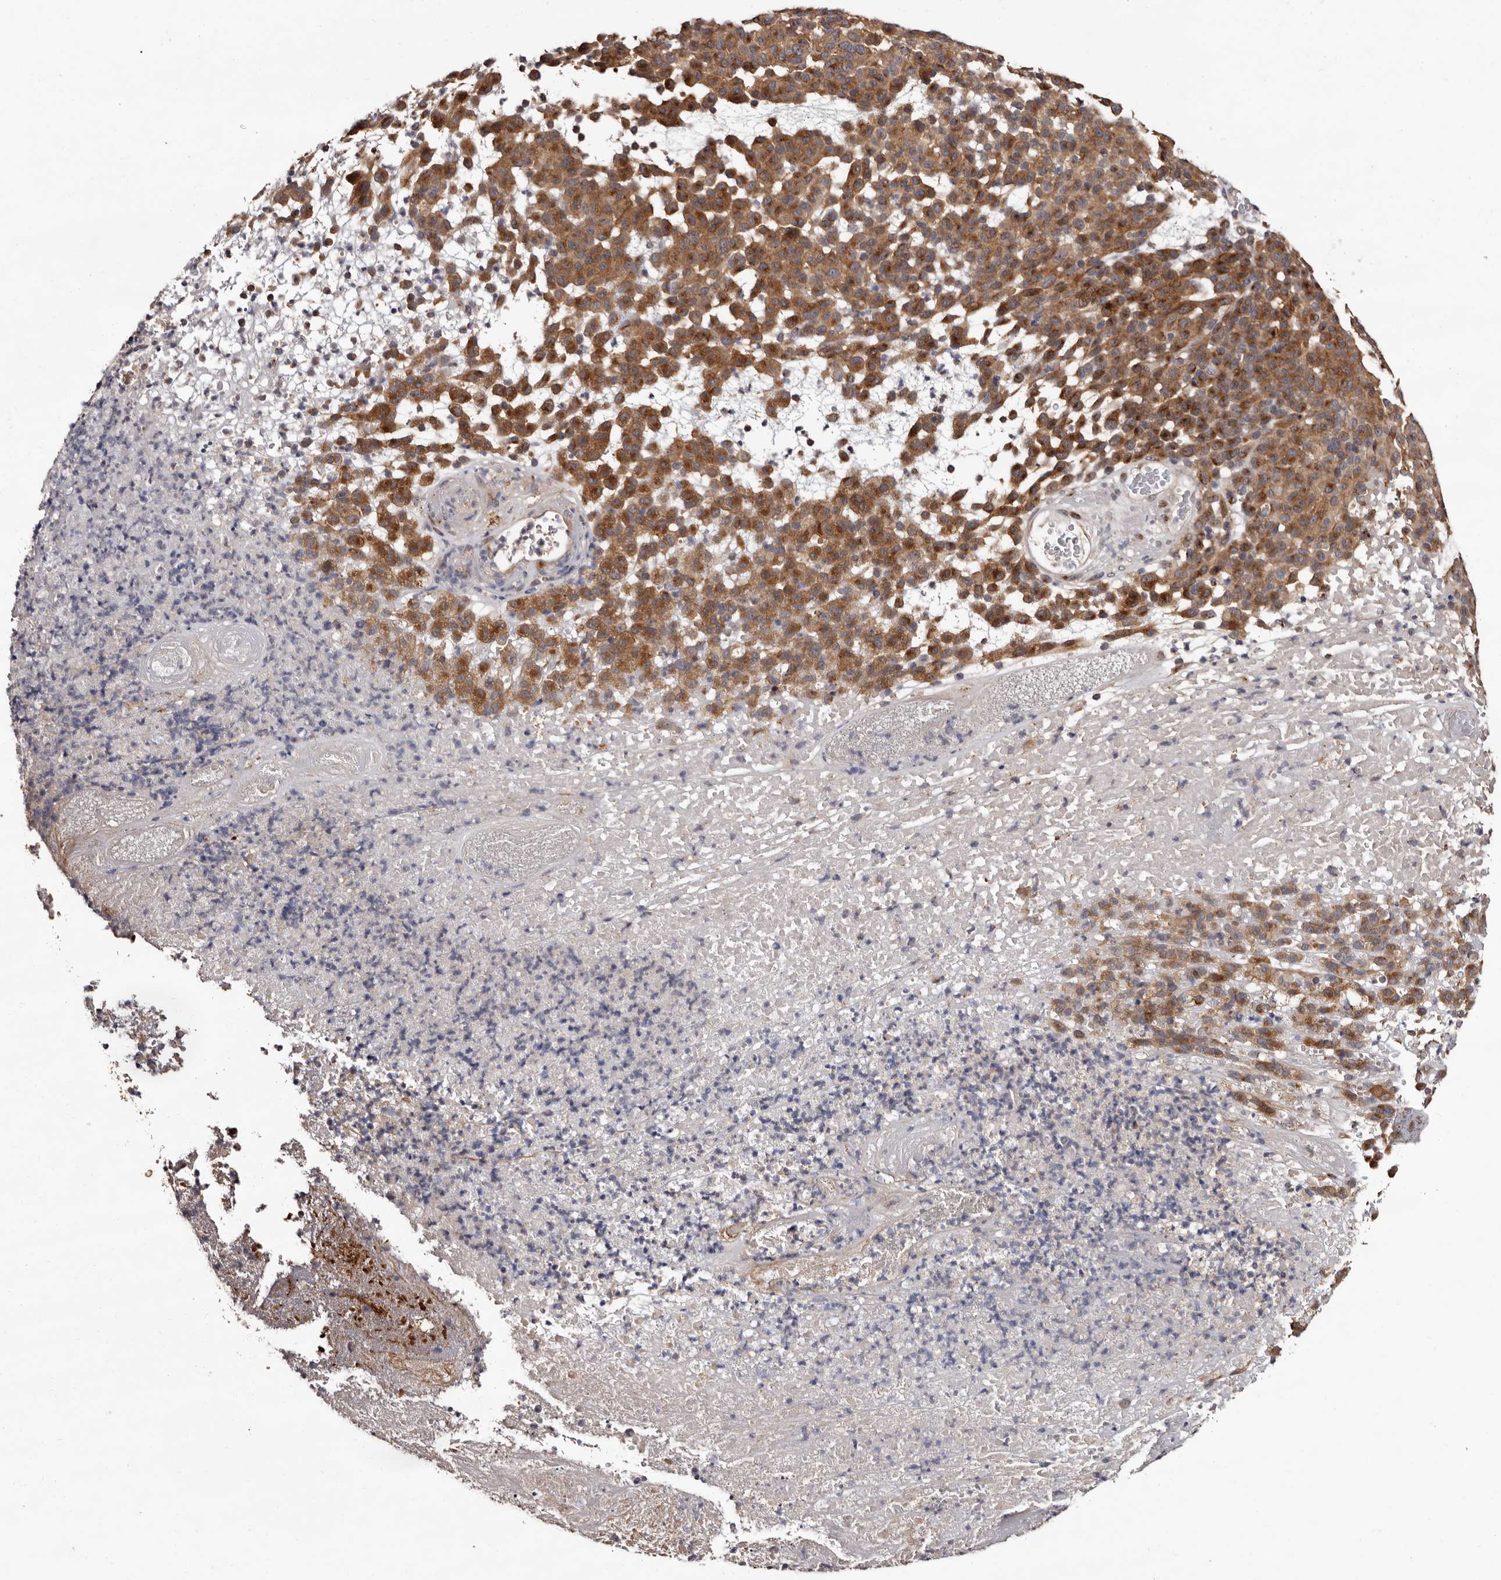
{"staining": {"intensity": "moderate", "quantity": "25%-75%", "location": "cytoplasmic/membranous"}, "tissue": "melanoma", "cell_type": "Tumor cells", "image_type": "cancer", "snomed": [{"axis": "morphology", "description": "Malignant melanoma, NOS"}, {"axis": "topography", "description": "Skin"}], "caption": "There is medium levels of moderate cytoplasmic/membranous staining in tumor cells of melanoma, as demonstrated by immunohistochemical staining (brown color).", "gene": "FAM91A1", "patient": {"sex": "male", "age": 59}}